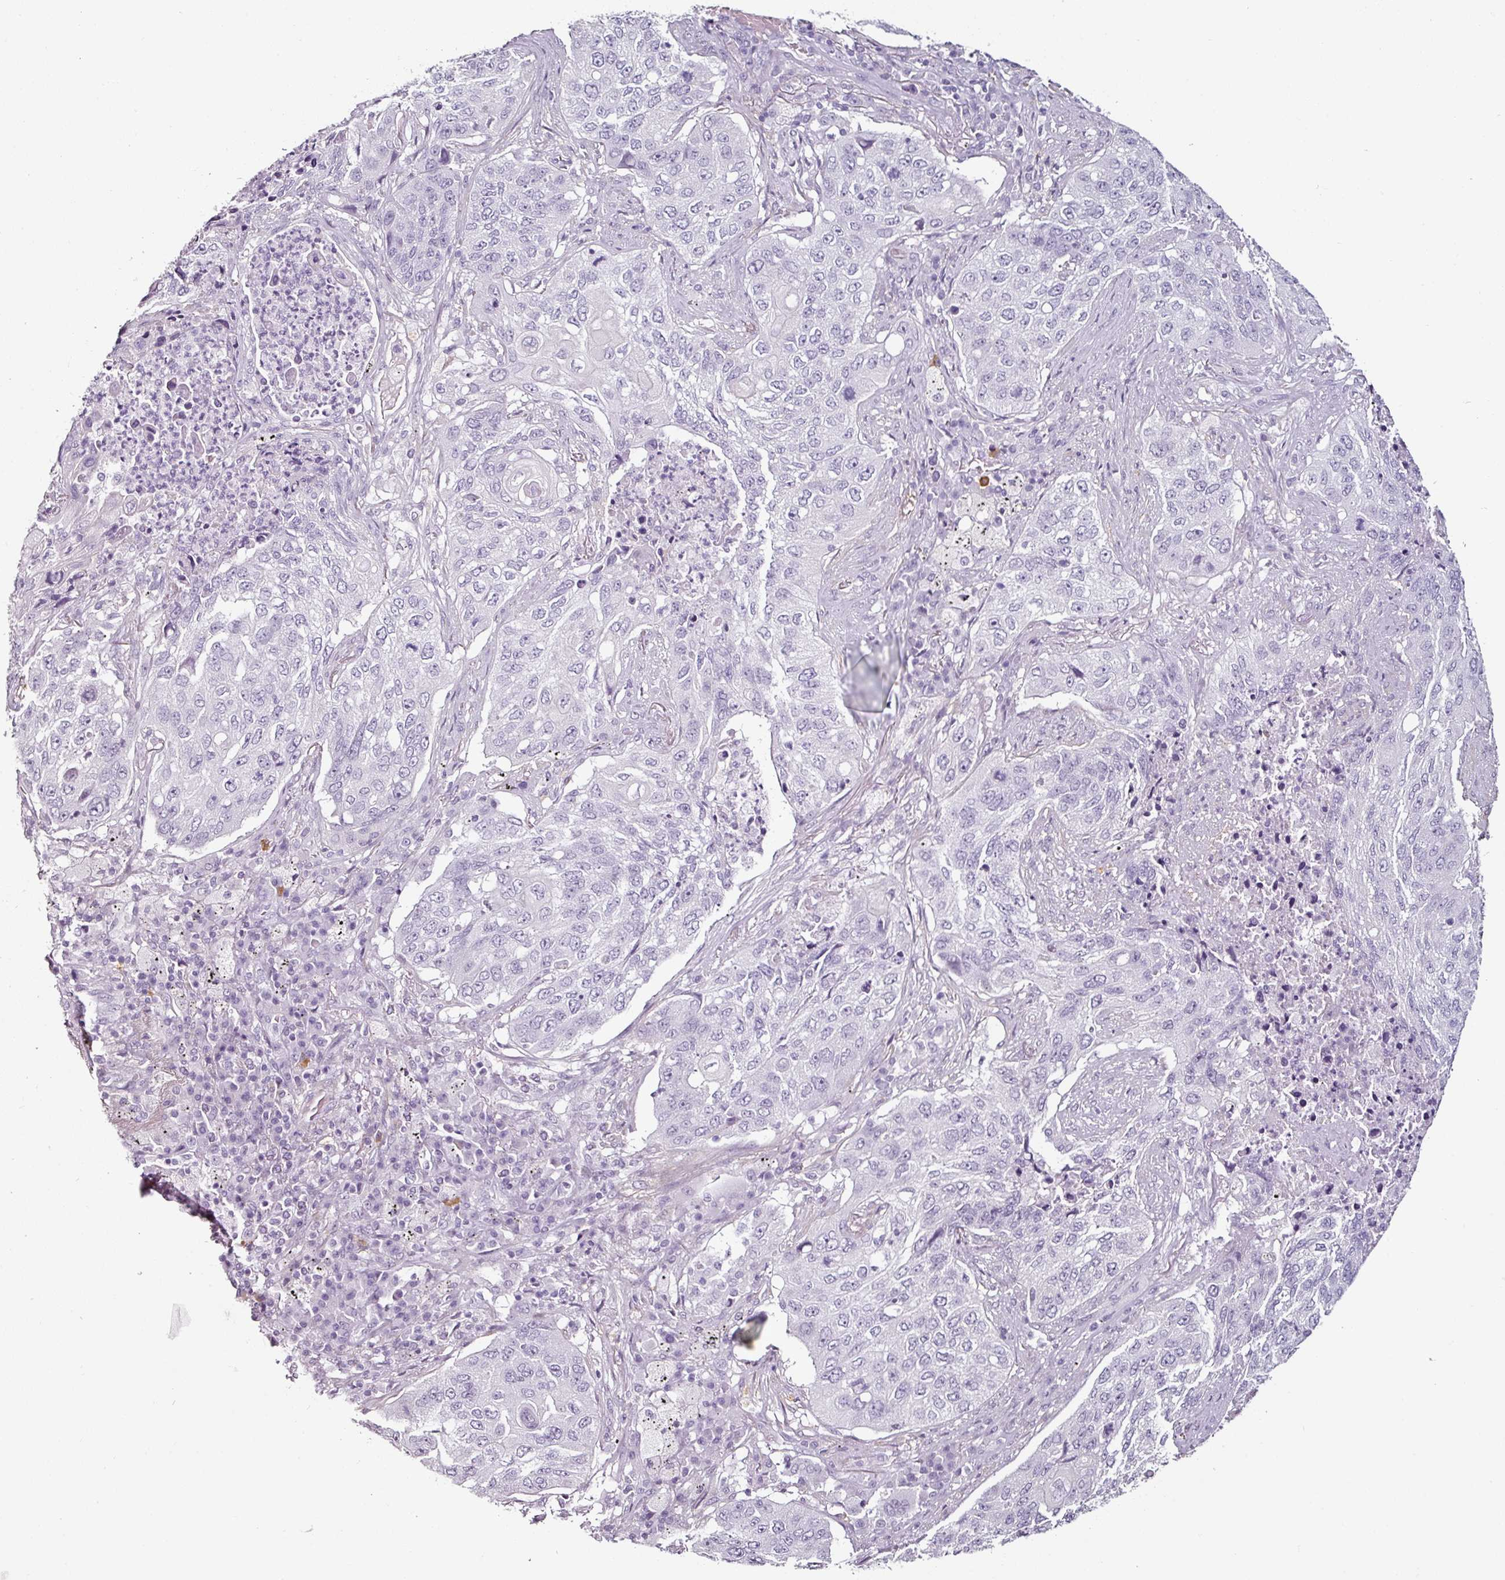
{"staining": {"intensity": "negative", "quantity": "none", "location": "none"}, "tissue": "lung cancer", "cell_type": "Tumor cells", "image_type": "cancer", "snomed": [{"axis": "morphology", "description": "Squamous cell carcinoma, NOS"}, {"axis": "topography", "description": "Lung"}], "caption": "This photomicrograph is of lung cancer stained with immunohistochemistry (IHC) to label a protein in brown with the nuclei are counter-stained blue. There is no staining in tumor cells.", "gene": "CAP2", "patient": {"sex": "female", "age": 63}}